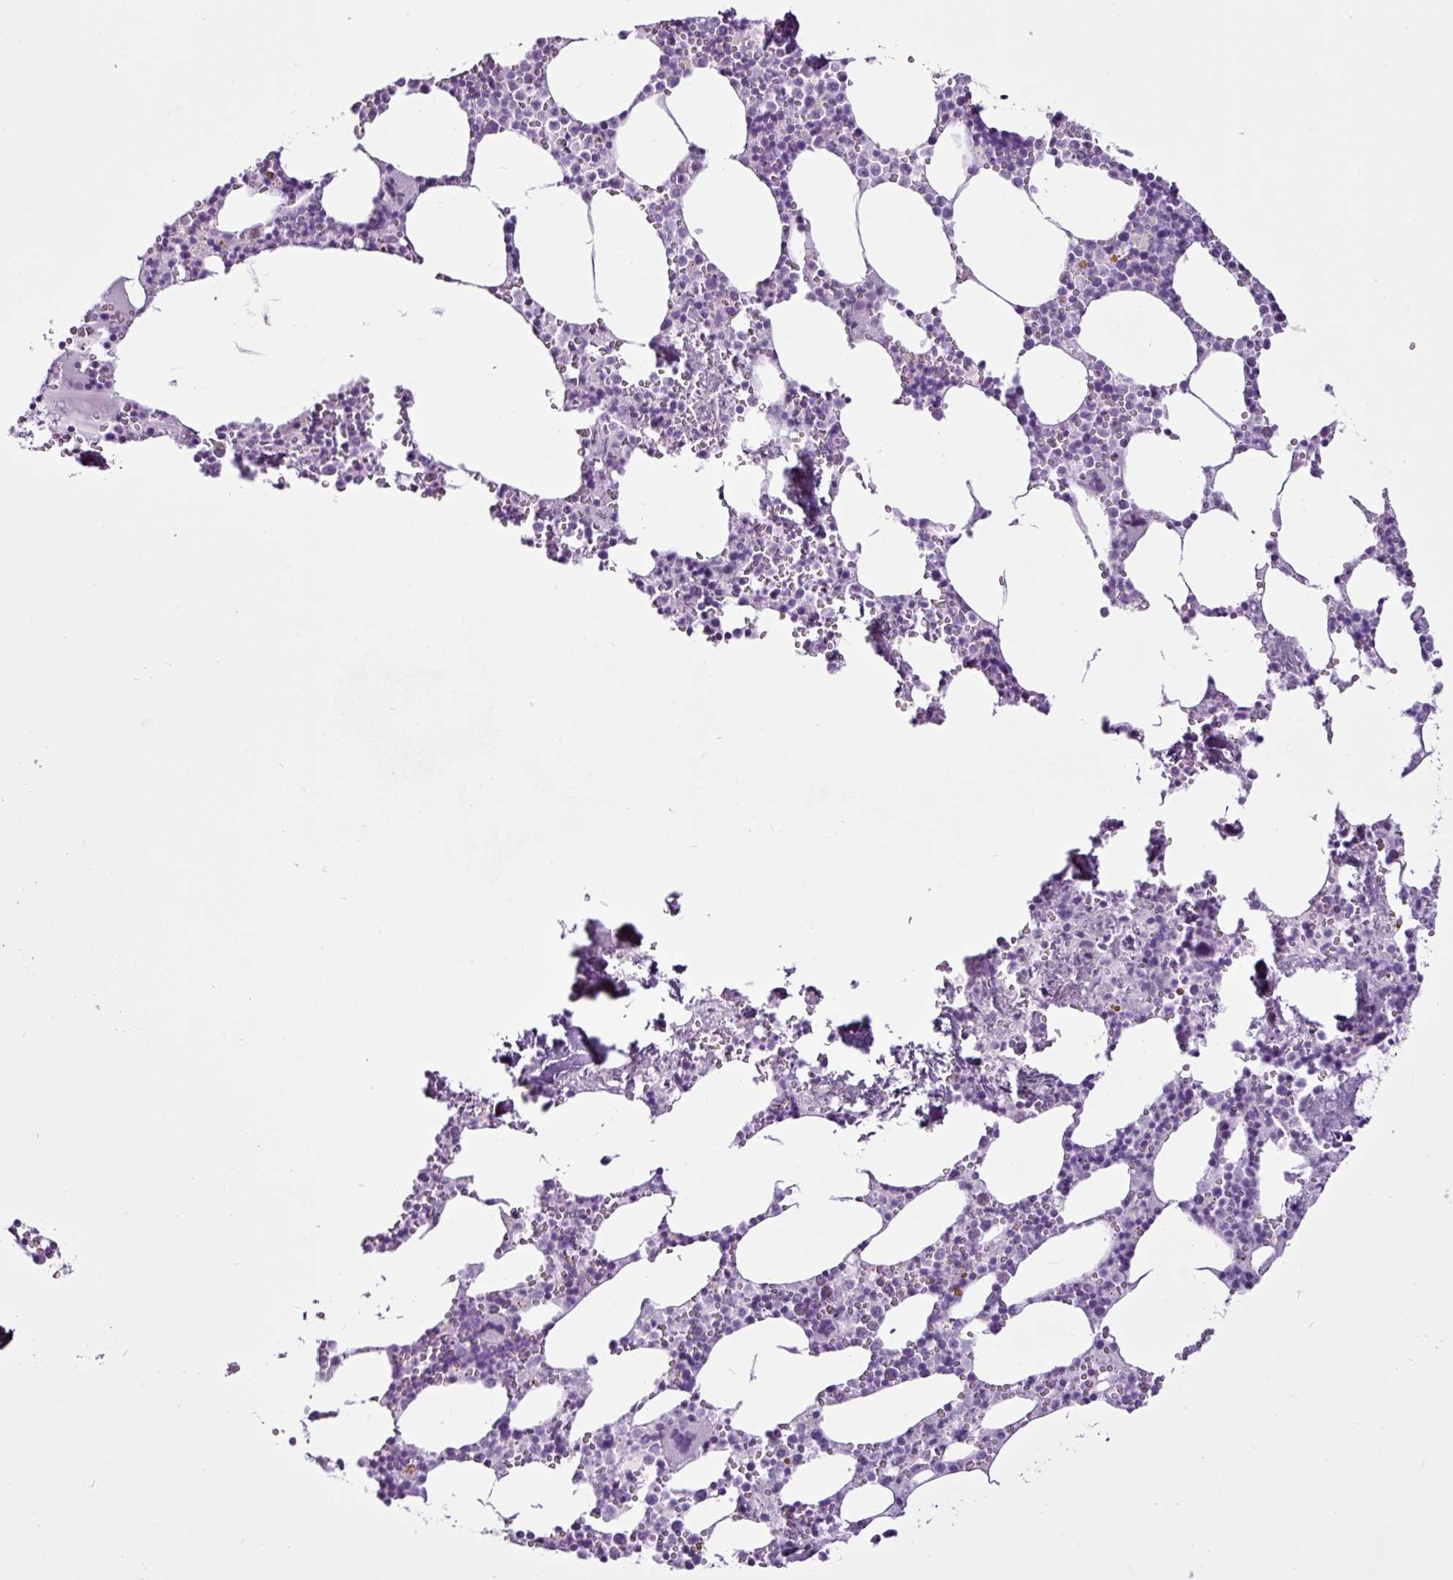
{"staining": {"intensity": "negative", "quantity": "none", "location": "none"}, "tissue": "bone marrow", "cell_type": "Hematopoietic cells", "image_type": "normal", "snomed": [{"axis": "morphology", "description": "Normal tissue, NOS"}, {"axis": "topography", "description": "Bone marrow"}], "caption": "This is an immunohistochemistry (IHC) photomicrograph of unremarkable bone marrow. There is no expression in hematopoietic cells.", "gene": "LILRB4", "patient": {"sex": "male", "age": 54}}